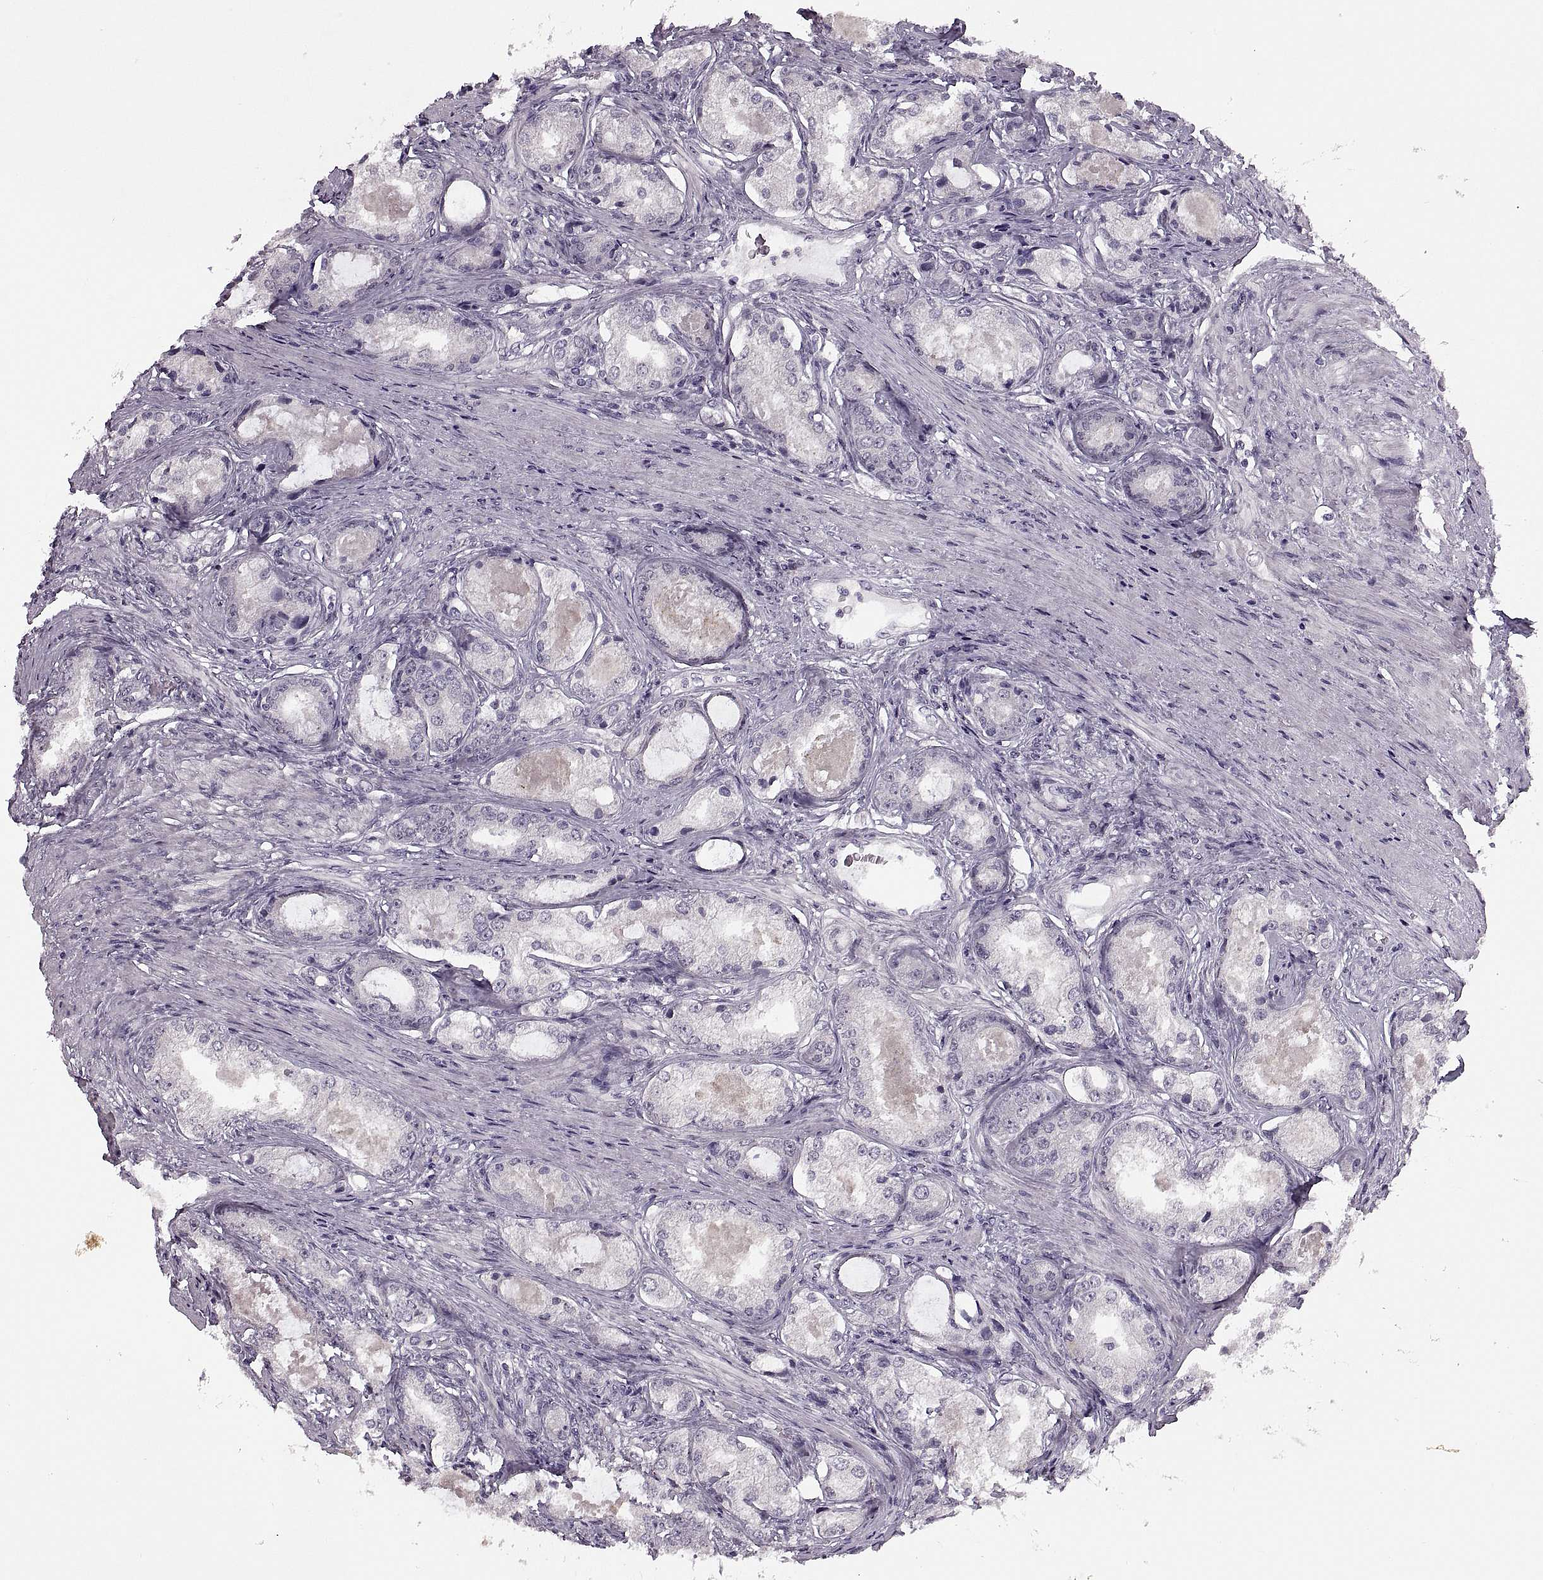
{"staining": {"intensity": "negative", "quantity": "none", "location": "none"}, "tissue": "prostate cancer", "cell_type": "Tumor cells", "image_type": "cancer", "snomed": [{"axis": "morphology", "description": "Adenocarcinoma, Low grade"}, {"axis": "topography", "description": "Prostate"}], "caption": "This is an immunohistochemistry (IHC) micrograph of human prostate cancer. There is no positivity in tumor cells.", "gene": "PAGE5", "patient": {"sex": "male", "age": 68}}